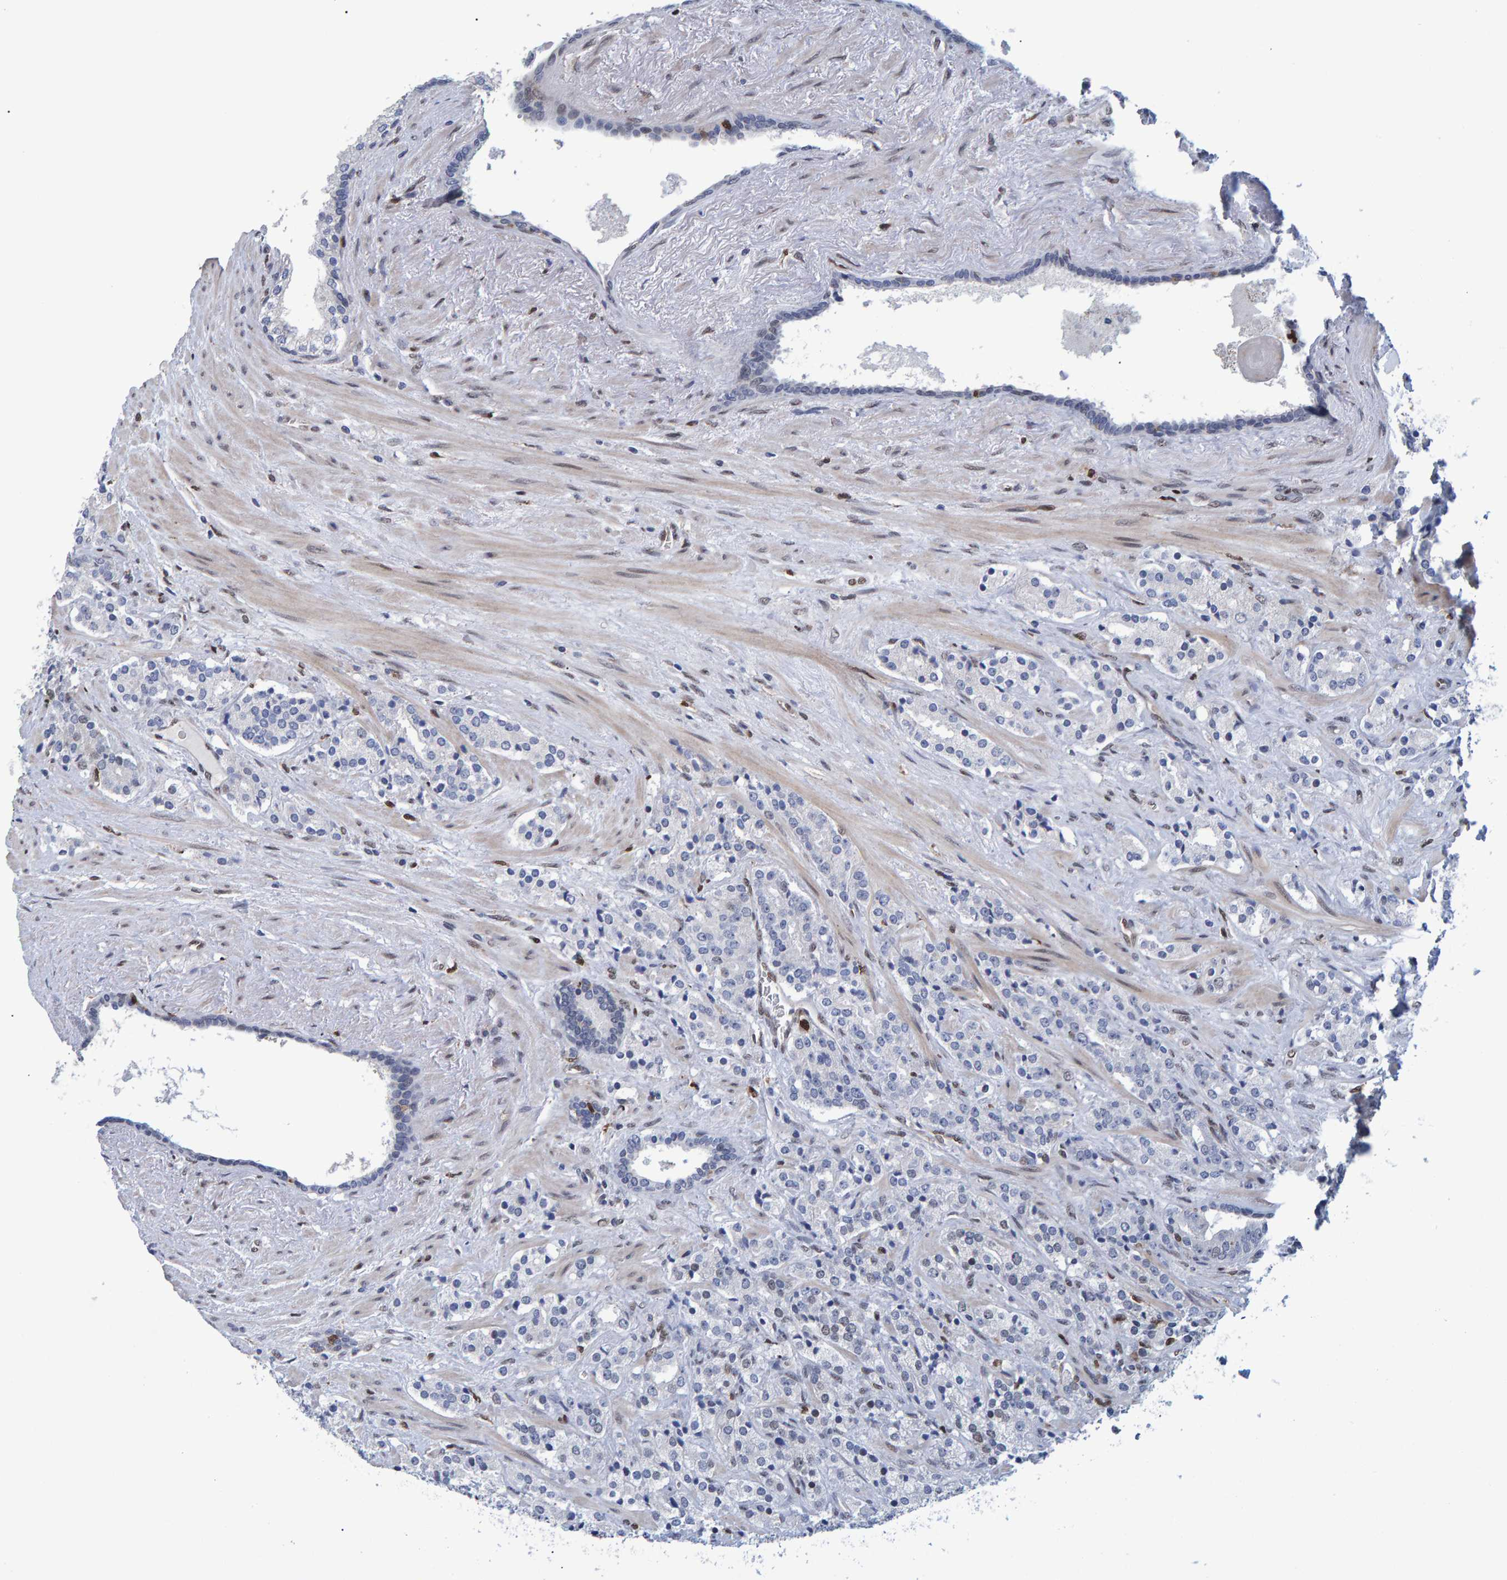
{"staining": {"intensity": "negative", "quantity": "none", "location": "none"}, "tissue": "prostate cancer", "cell_type": "Tumor cells", "image_type": "cancer", "snomed": [{"axis": "morphology", "description": "Adenocarcinoma, High grade"}, {"axis": "topography", "description": "Prostate"}], "caption": "The image demonstrates no significant staining in tumor cells of prostate cancer (adenocarcinoma (high-grade)). The staining is performed using DAB (3,3'-diaminobenzidine) brown chromogen with nuclei counter-stained in using hematoxylin.", "gene": "QKI", "patient": {"sex": "male", "age": 71}}